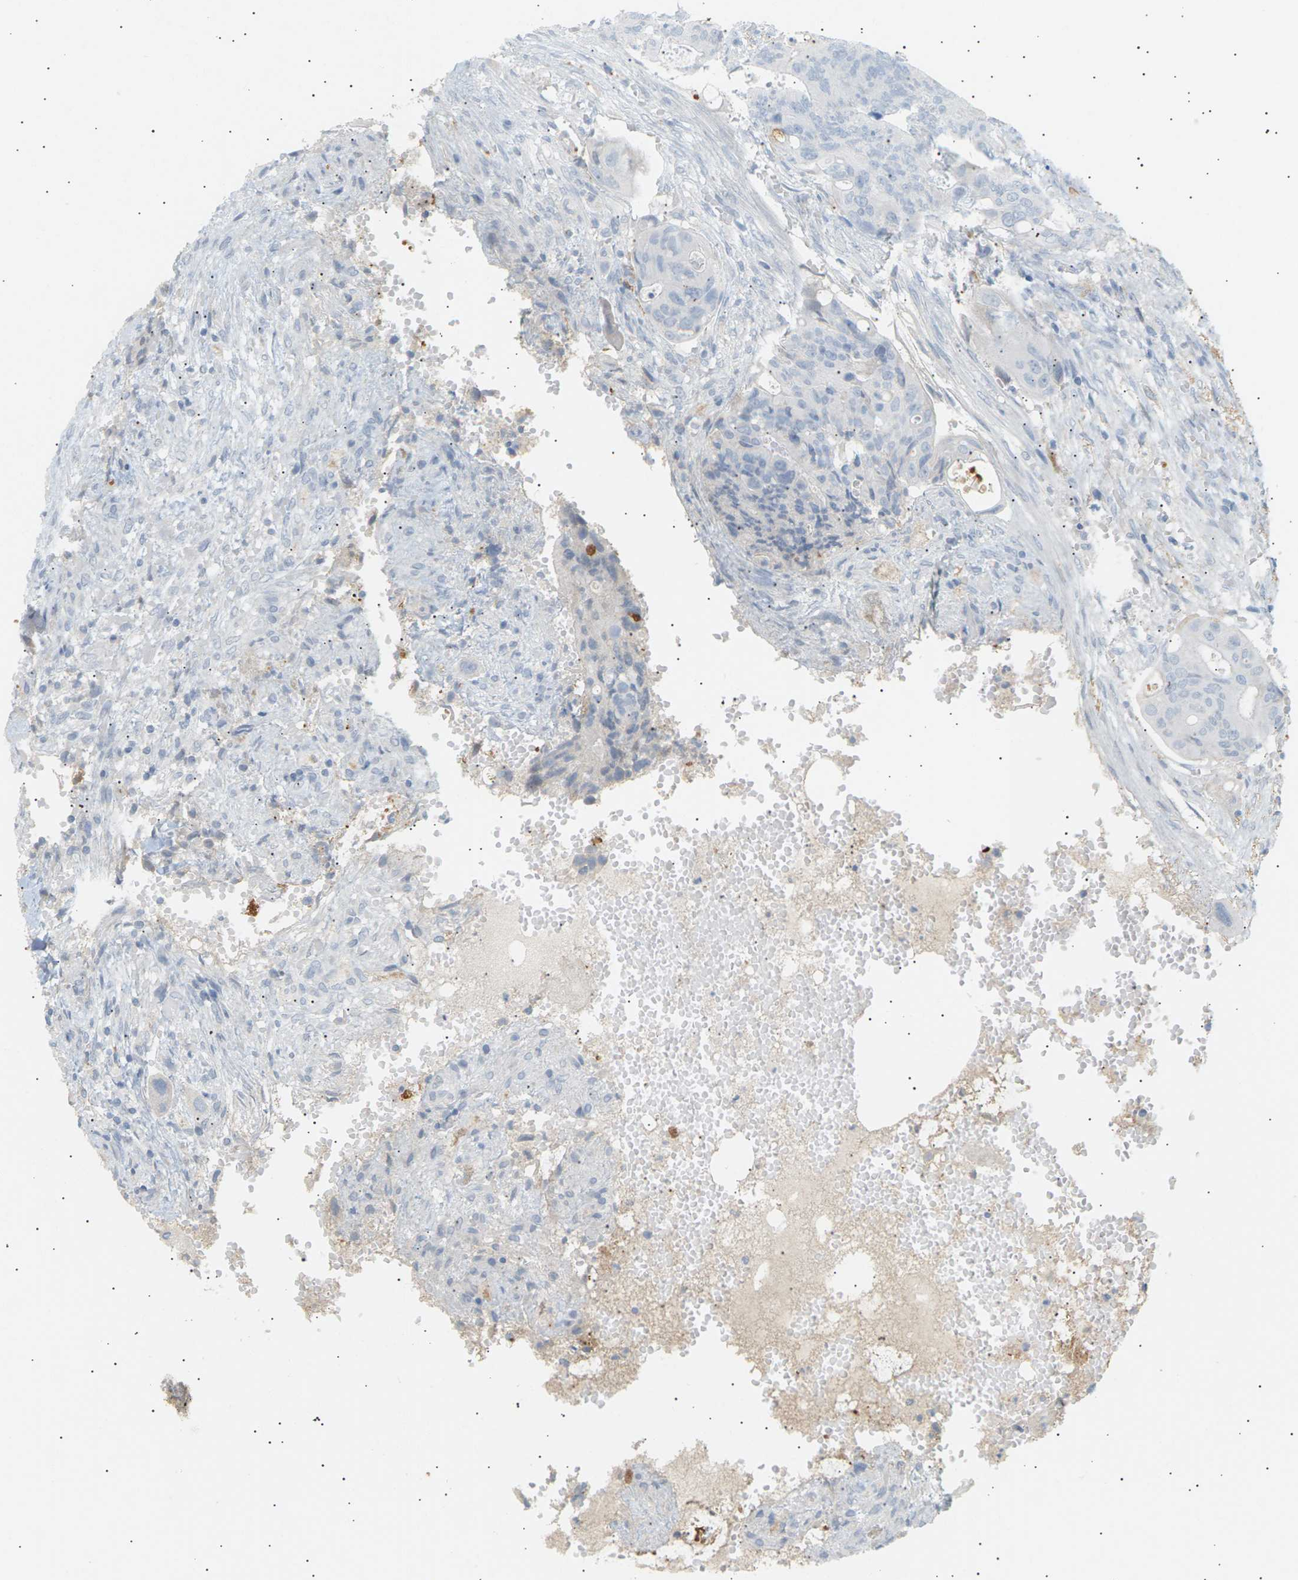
{"staining": {"intensity": "negative", "quantity": "none", "location": "none"}, "tissue": "colorectal cancer", "cell_type": "Tumor cells", "image_type": "cancer", "snomed": [{"axis": "morphology", "description": "Adenocarcinoma, NOS"}, {"axis": "topography", "description": "Colon"}], "caption": "The histopathology image displays no staining of tumor cells in colorectal cancer. (Stains: DAB immunohistochemistry with hematoxylin counter stain, Microscopy: brightfield microscopy at high magnification).", "gene": "CLU", "patient": {"sex": "female", "age": 57}}